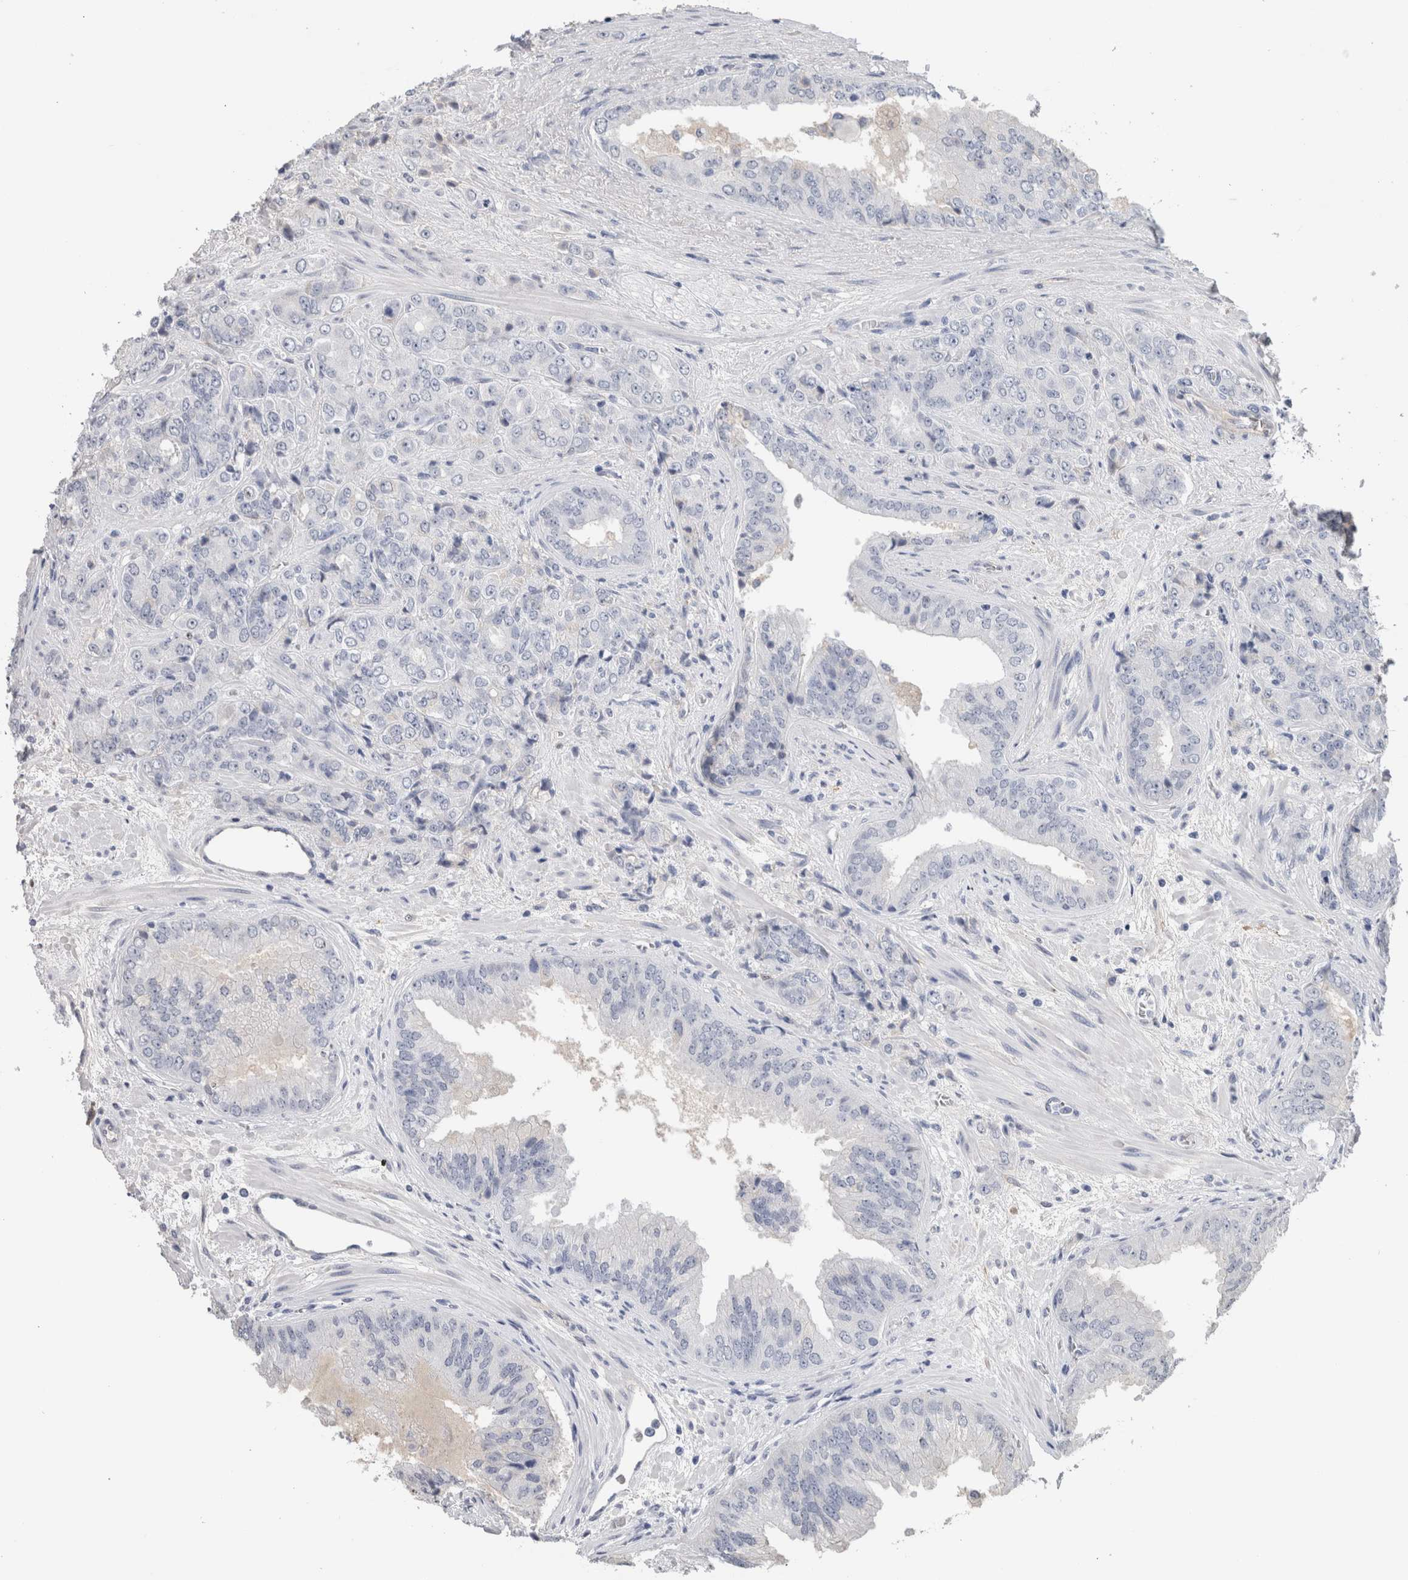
{"staining": {"intensity": "negative", "quantity": "none", "location": "none"}, "tissue": "prostate cancer", "cell_type": "Tumor cells", "image_type": "cancer", "snomed": [{"axis": "morphology", "description": "Adenocarcinoma, High grade"}, {"axis": "topography", "description": "Prostate"}], "caption": "The image demonstrates no significant positivity in tumor cells of prostate cancer. (Stains: DAB (3,3'-diaminobenzidine) immunohistochemistry with hematoxylin counter stain, Microscopy: brightfield microscopy at high magnification).", "gene": "FABP4", "patient": {"sex": "male", "age": 58}}